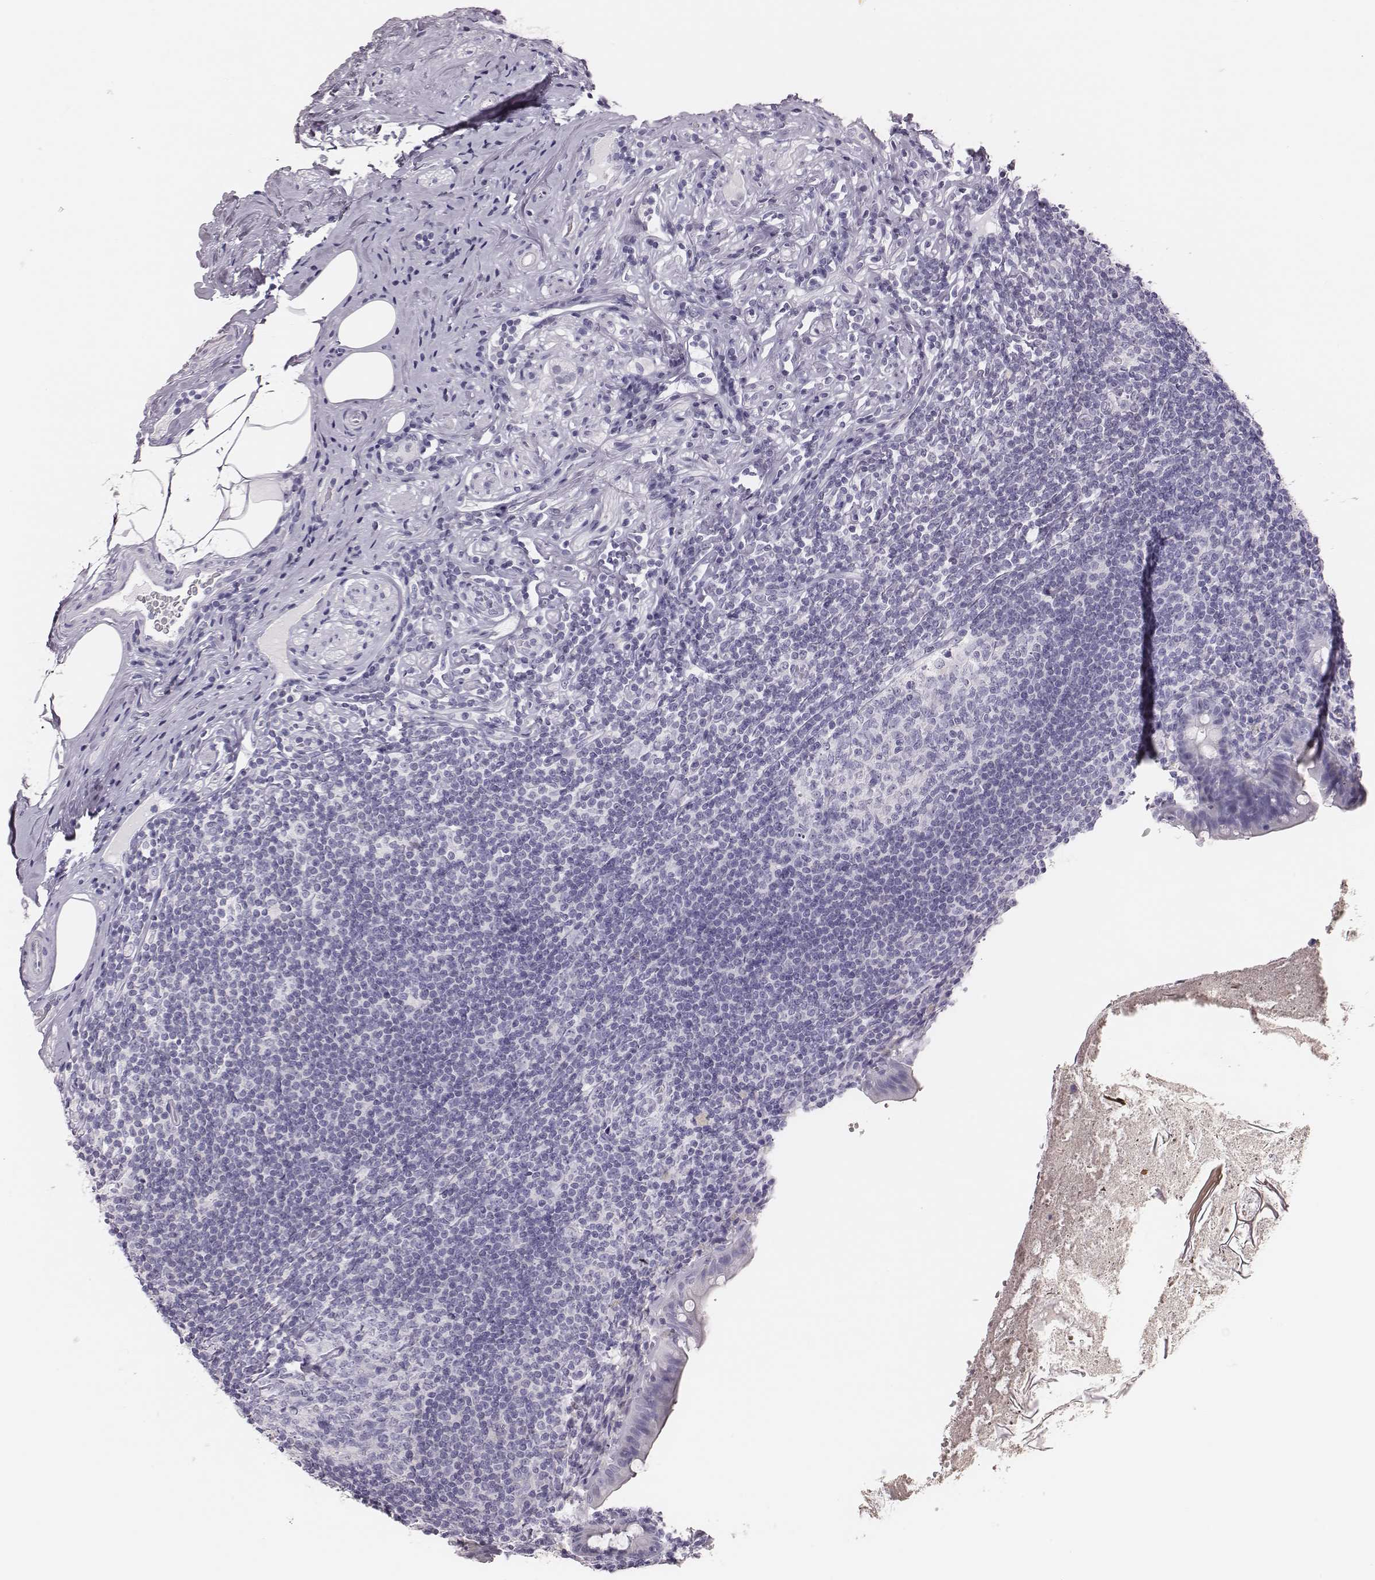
{"staining": {"intensity": "negative", "quantity": "none", "location": "none"}, "tissue": "appendix", "cell_type": "Glandular cells", "image_type": "normal", "snomed": [{"axis": "morphology", "description": "Normal tissue, NOS"}, {"axis": "topography", "description": "Appendix"}], "caption": "High magnification brightfield microscopy of unremarkable appendix stained with DAB (3,3'-diaminobenzidine) (brown) and counterstained with hematoxylin (blue): glandular cells show no significant expression. (Brightfield microscopy of DAB (3,3'-diaminobenzidine) immunohistochemistry at high magnification).", "gene": "H1", "patient": {"sex": "male", "age": 47}}